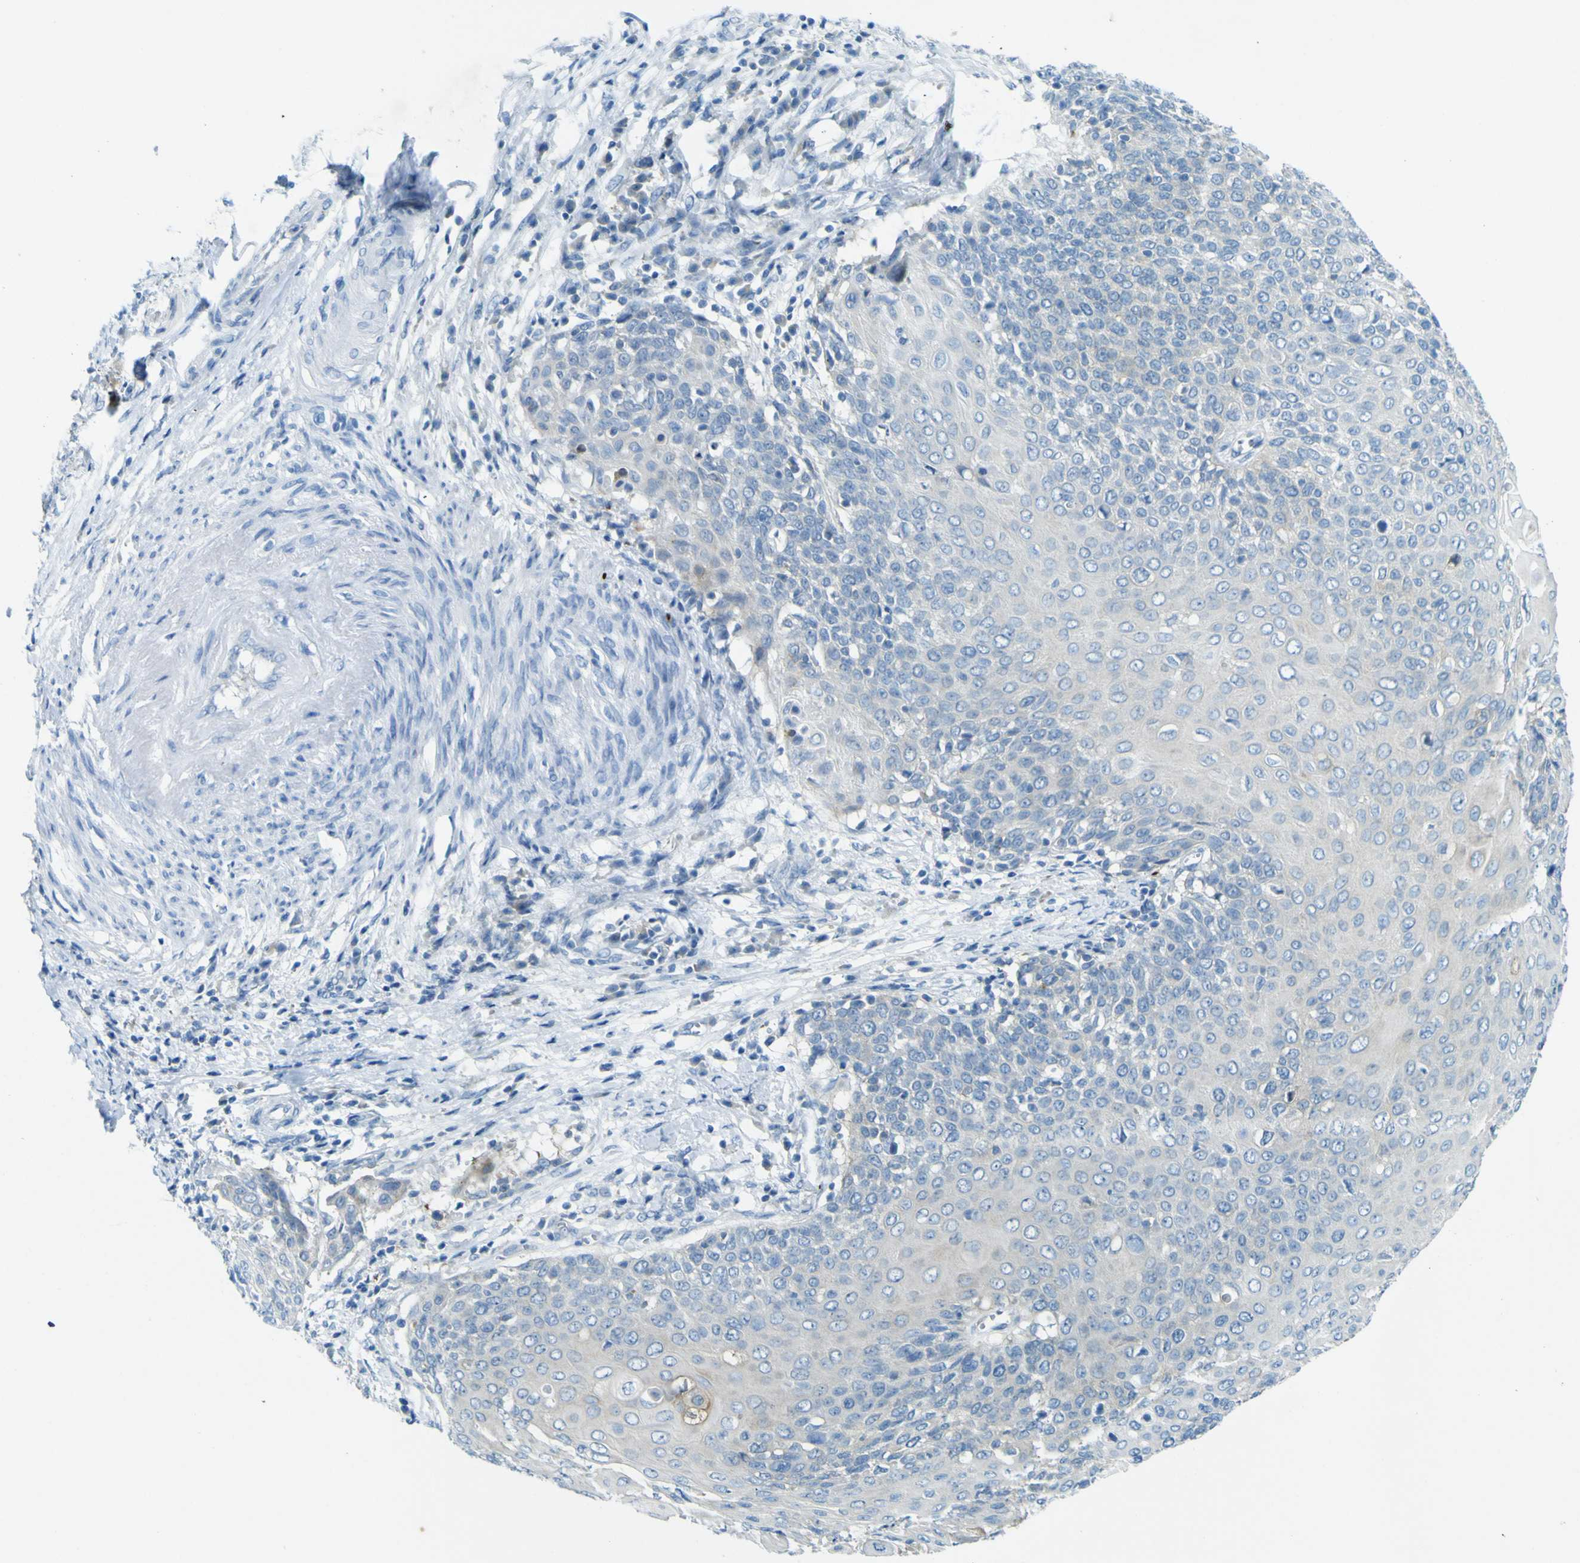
{"staining": {"intensity": "weak", "quantity": "25%-75%", "location": "cytoplasmic/membranous"}, "tissue": "cervical cancer", "cell_type": "Tumor cells", "image_type": "cancer", "snomed": [{"axis": "morphology", "description": "Squamous cell carcinoma, NOS"}, {"axis": "topography", "description": "Cervix"}], "caption": "Cervical cancer tissue reveals weak cytoplasmic/membranous staining in about 25%-75% of tumor cells, visualized by immunohistochemistry. (Brightfield microscopy of DAB IHC at high magnification).", "gene": "SORCS1", "patient": {"sex": "female", "age": 39}}